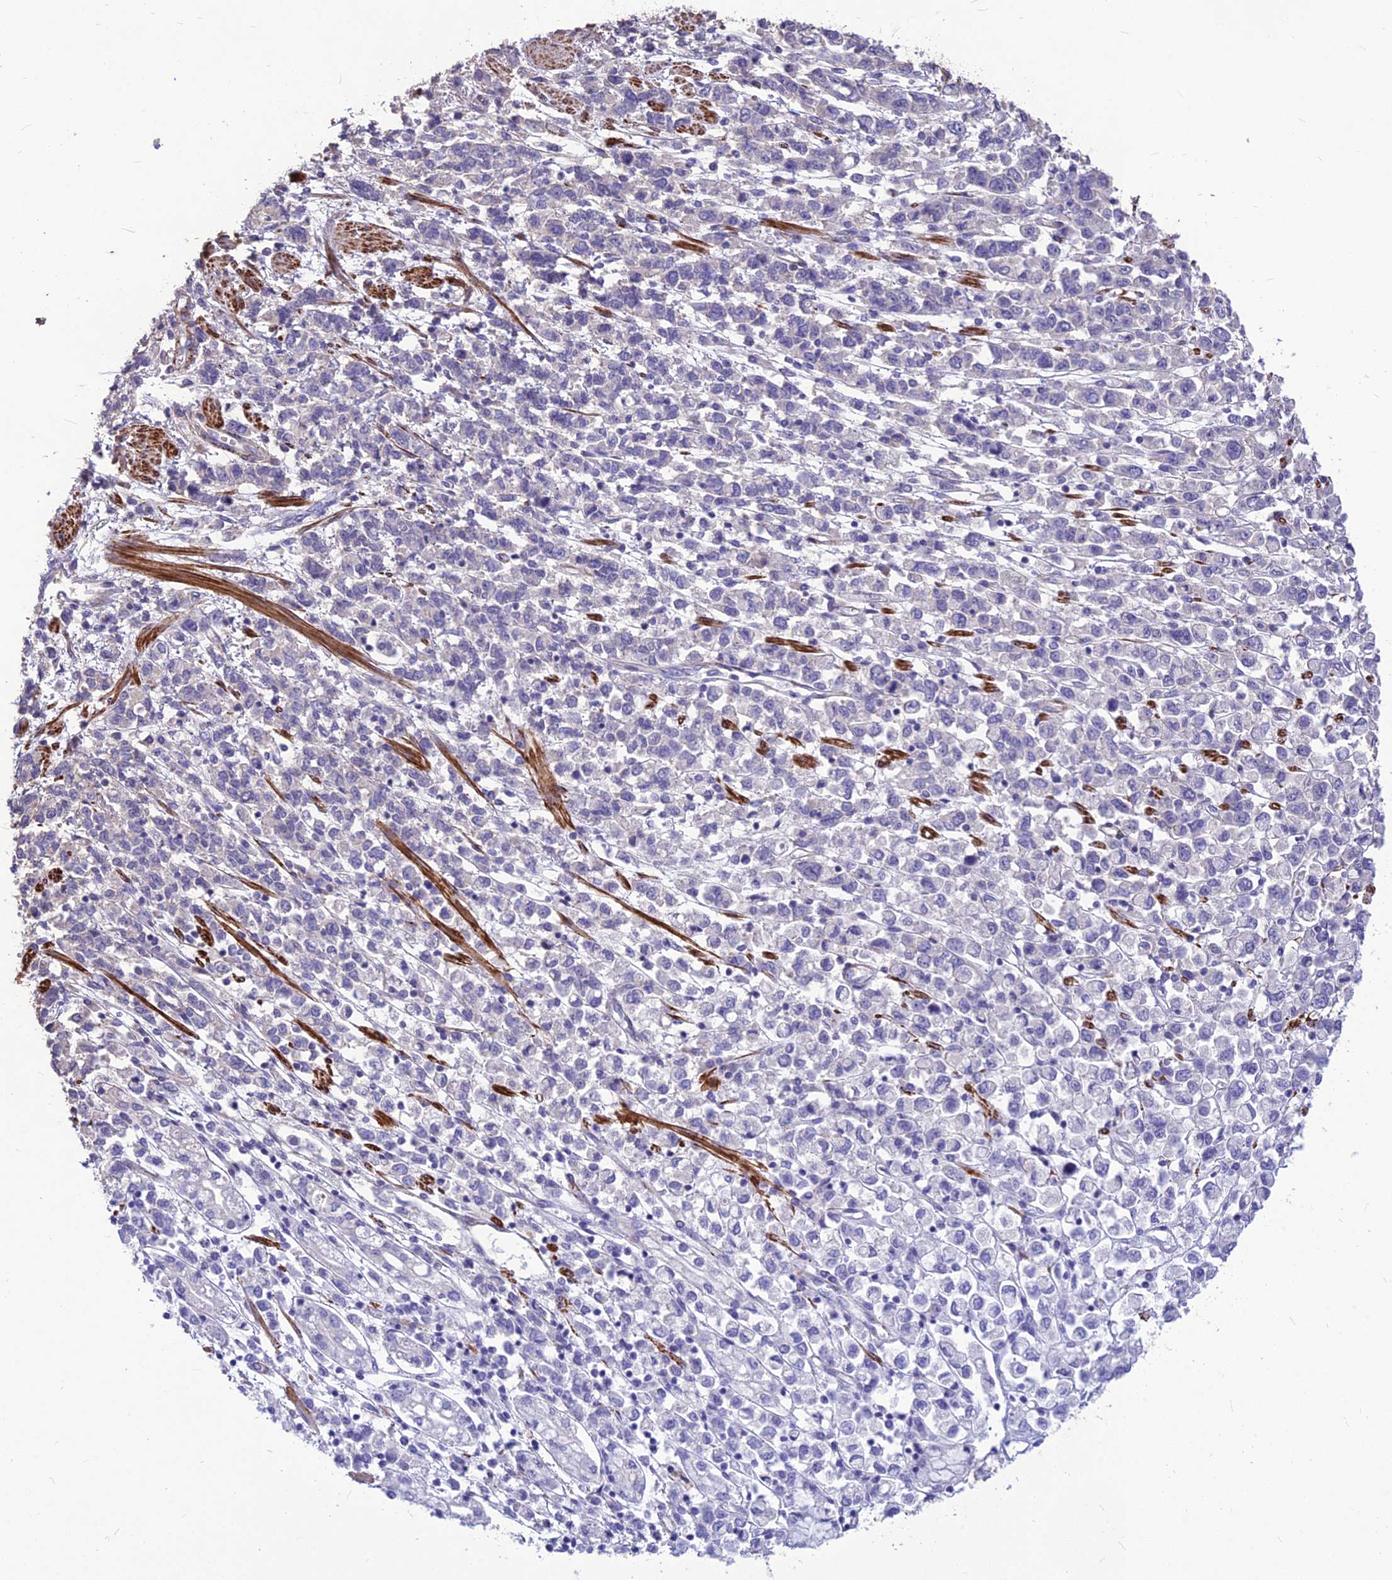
{"staining": {"intensity": "negative", "quantity": "none", "location": "none"}, "tissue": "stomach cancer", "cell_type": "Tumor cells", "image_type": "cancer", "snomed": [{"axis": "morphology", "description": "Adenocarcinoma, NOS"}, {"axis": "topography", "description": "Stomach"}], "caption": "There is no significant expression in tumor cells of stomach cancer.", "gene": "CLUH", "patient": {"sex": "female", "age": 76}}